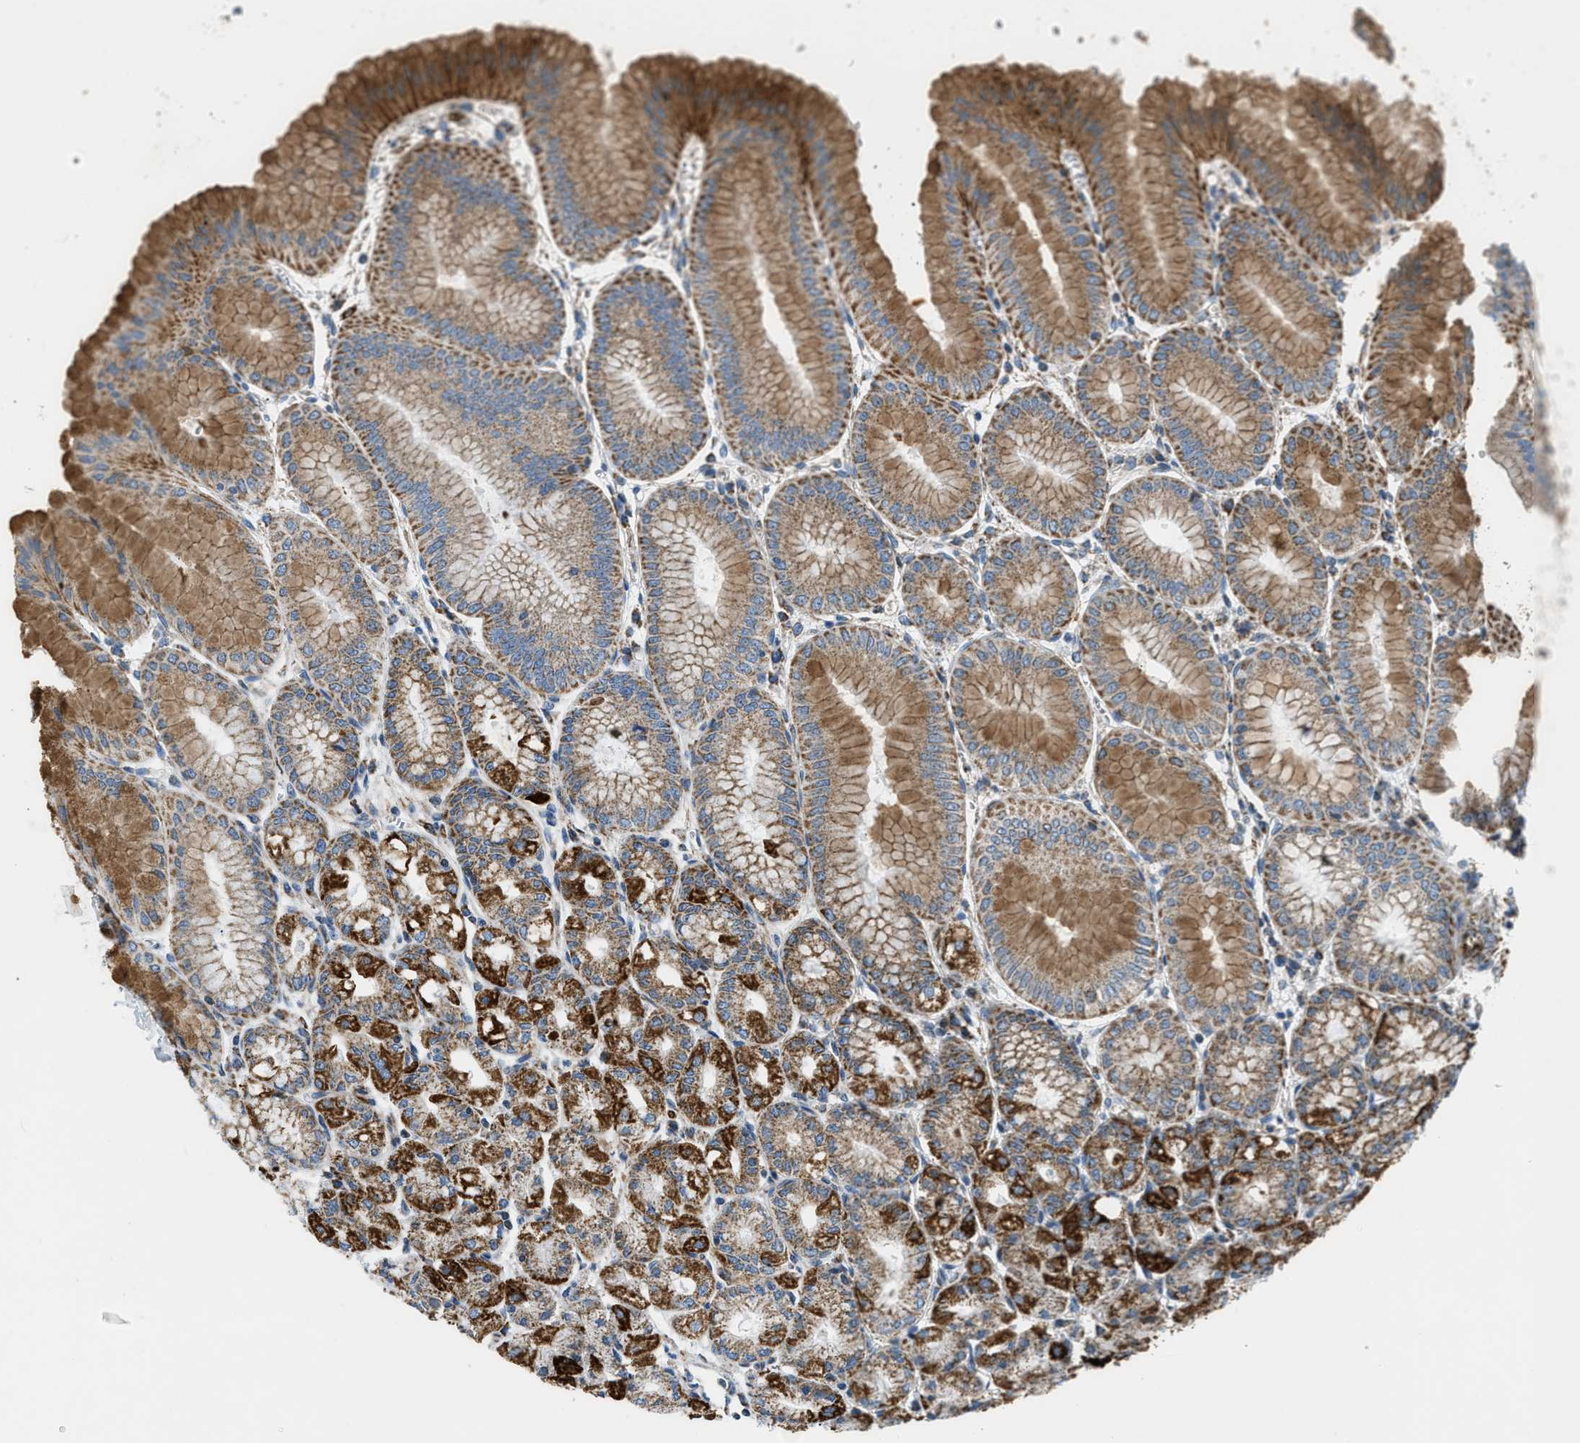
{"staining": {"intensity": "strong", "quantity": ">75%", "location": "cytoplasmic/membranous"}, "tissue": "stomach", "cell_type": "Glandular cells", "image_type": "normal", "snomed": [{"axis": "morphology", "description": "Normal tissue, NOS"}, {"axis": "topography", "description": "Stomach, lower"}], "caption": "Stomach stained for a protein (brown) displays strong cytoplasmic/membranous positive positivity in about >75% of glandular cells.", "gene": "ACADVL", "patient": {"sex": "male", "age": 71}}